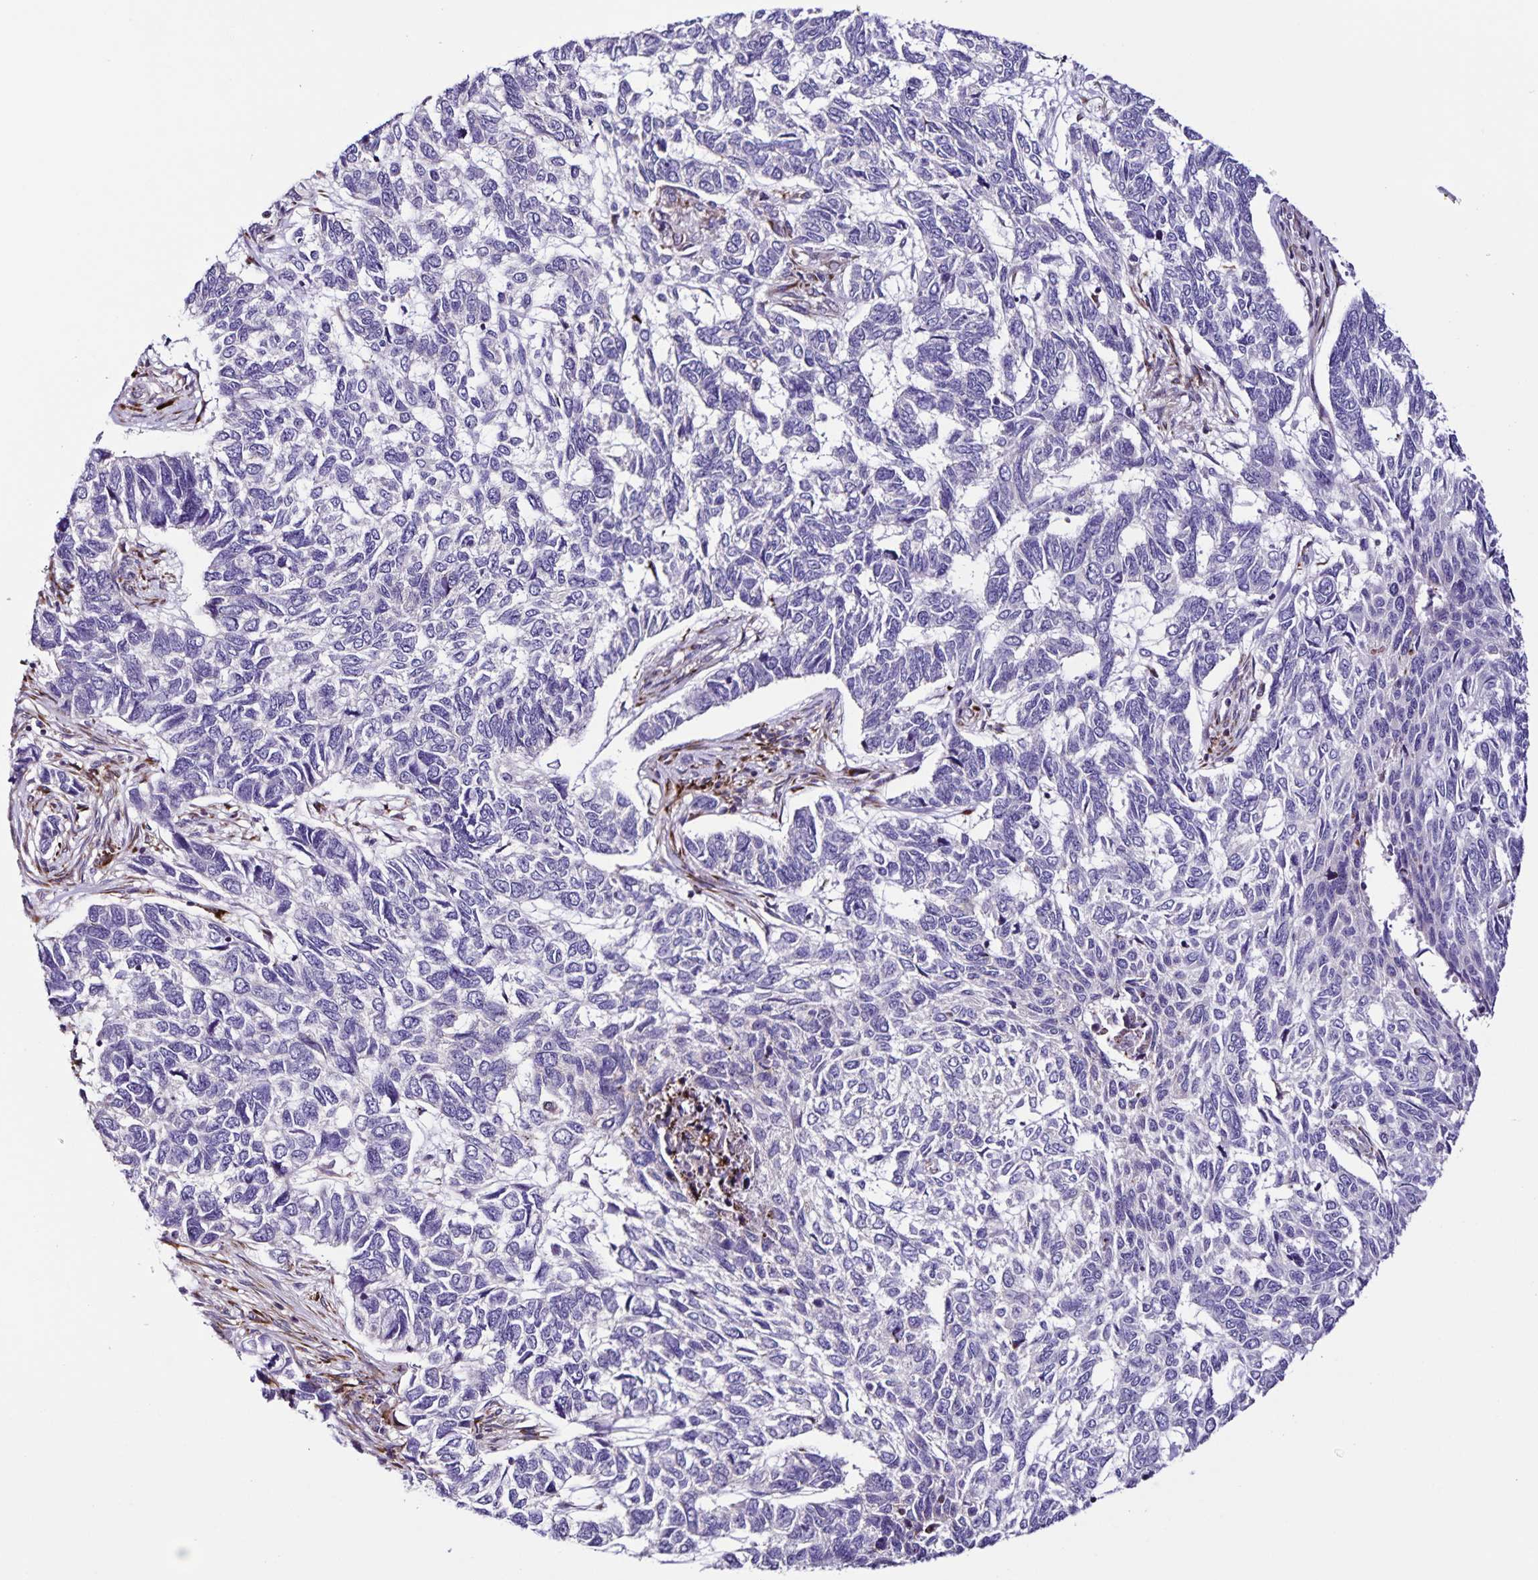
{"staining": {"intensity": "negative", "quantity": "none", "location": "none"}, "tissue": "skin cancer", "cell_type": "Tumor cells", "image_type": "cancer", "snomed": [{"axis": "morphology", "description": "Basal cell carcinoma"}, {"axis": "topography", "description": "Skin"}], "caption": "Immunohistochemistry (IHC) photomicrograph of human skin cancer stained for a protein (brown), which reveals no staining in tumor cells.", "gene": "OSBPL5", "patient": {"sex": "female", "age": 65}}